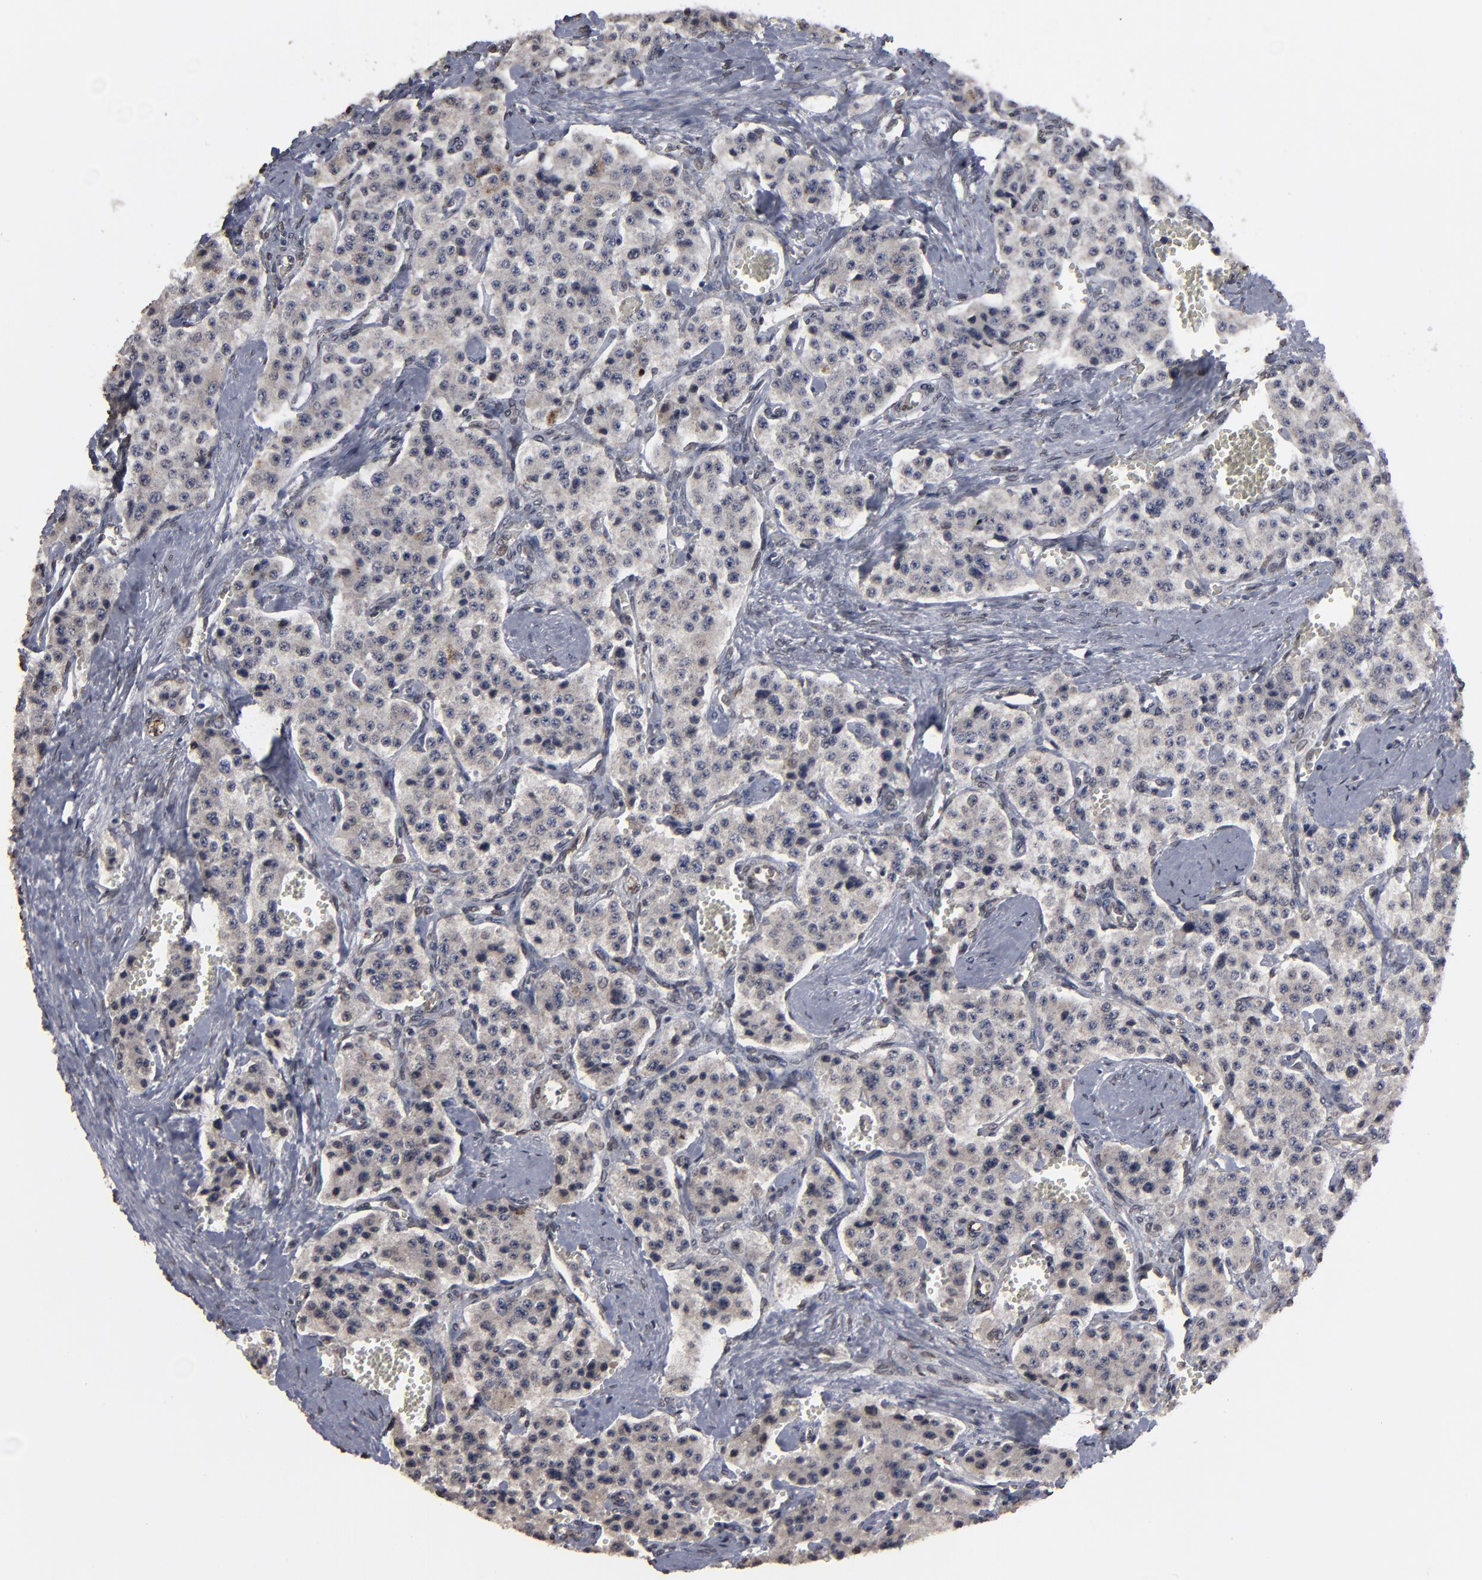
{"staining": {"intensity": "weak", "quantity": "<25%", "location": "cytoplasmic/membranous"}, "tissue": "carcinoid", "cell_type": "Tumor cells", "image_type": "cancer", "snomed": [{"axis": "morphology", "description": "Carcinoid, malignant, NOS"}, {"axis": "topography", "description": "Small intestine"}], "caption": "The image shows no significant positivity in tumor cells of carcinoid (malignant).", "gene": "BAZ1A", "patient": {"sex": "male", "age": 52}}